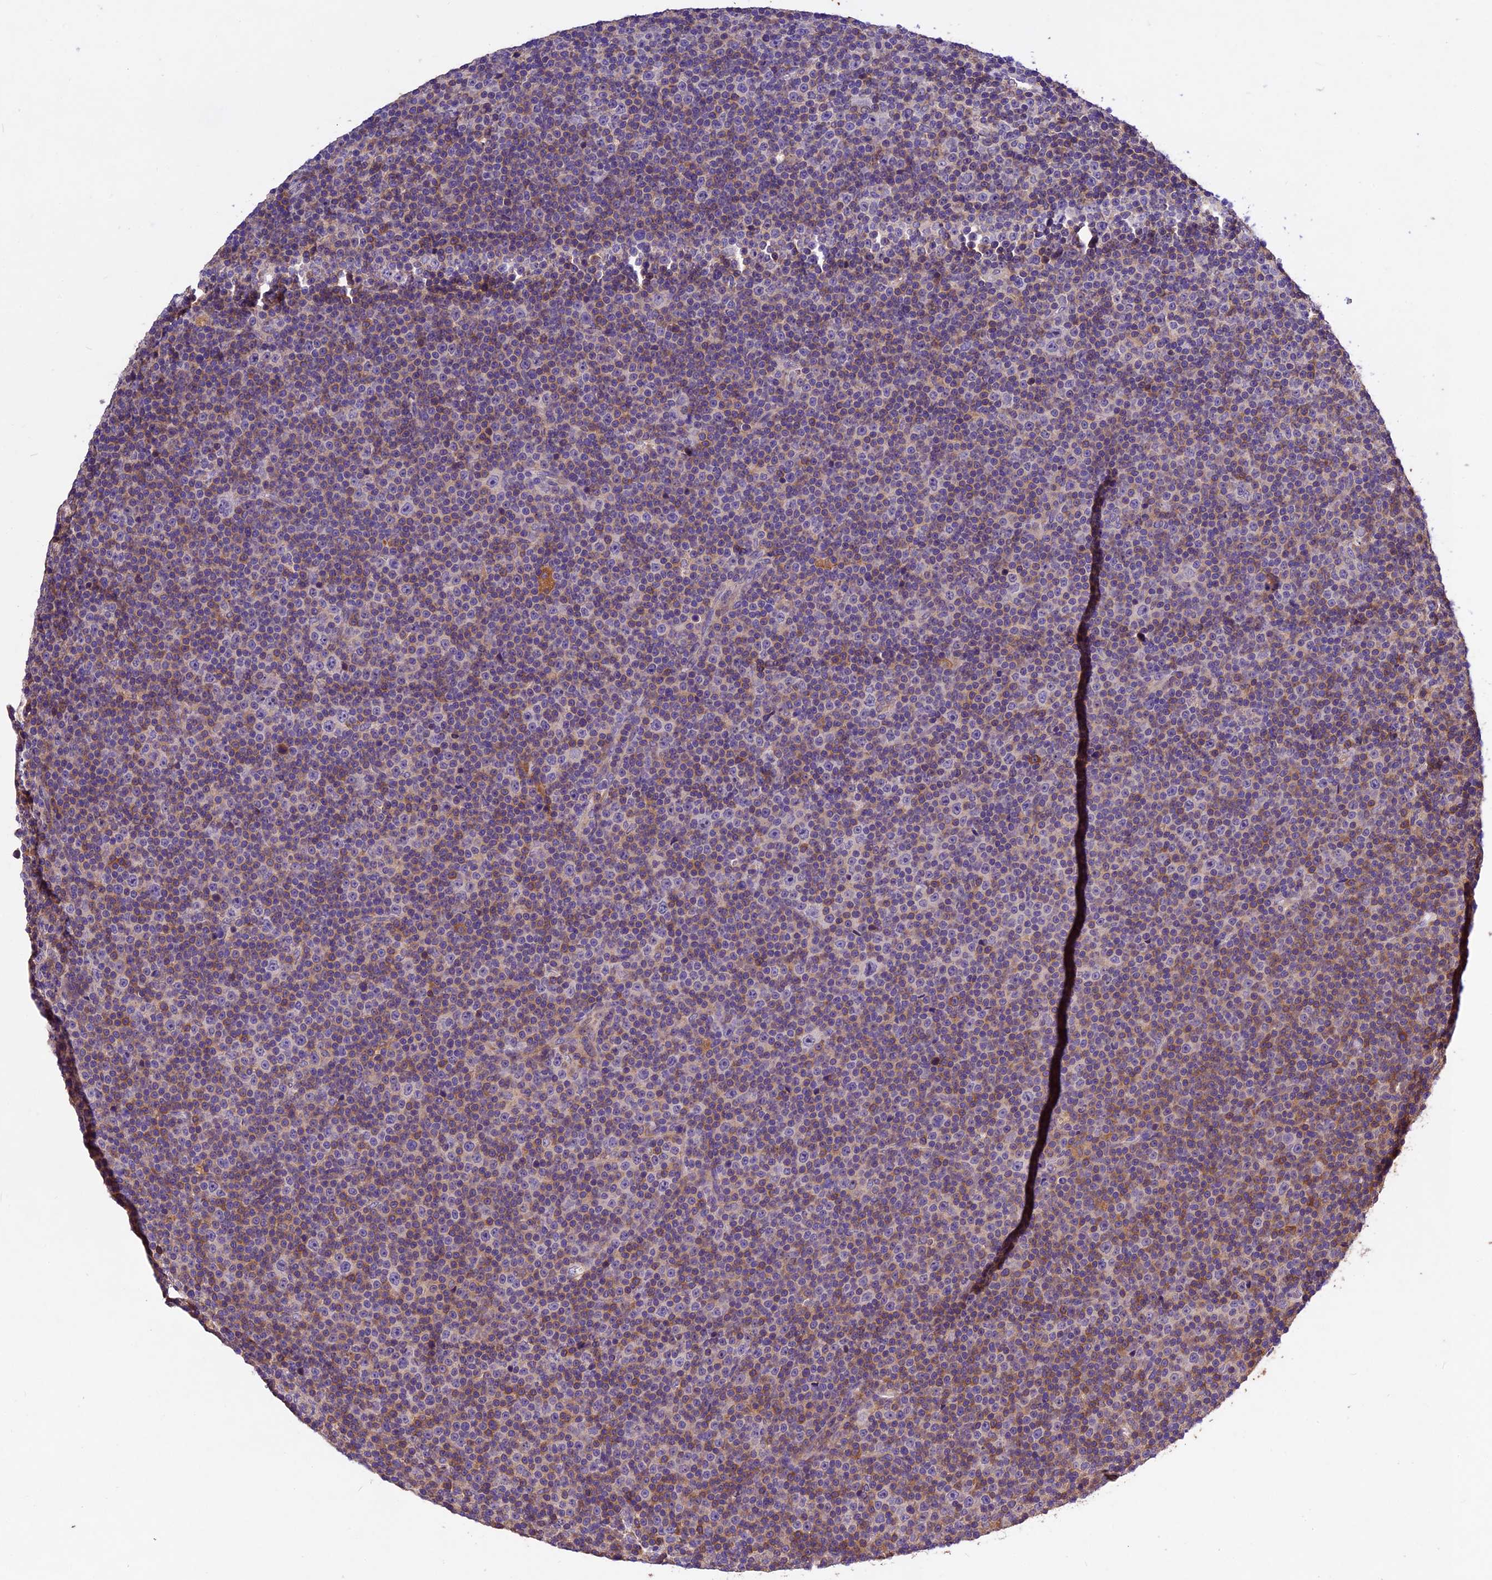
{"staining": {"intensity": "weak", "quantity": "25%-75%", "location": "cytoplasmic/membranous"}, "tissue": "lymphoma", "cell_type": "Tumor cells", "image_type": "cancer", "snomed": [{"axis": "morphology", "description": "Malignant lymphoma, non-Hodgkin's type, Low grade"}, {"axis": "topography", "description": "Lymph node"}], "caption": "Immunohistochemical staining of lymphoma displays low levels of weak cytoplasmic/membranous protein staining in approximately 25%-75% of tumor cells.", "gene": "CILP2", "patient": {"sex": "female", "age": 67}}